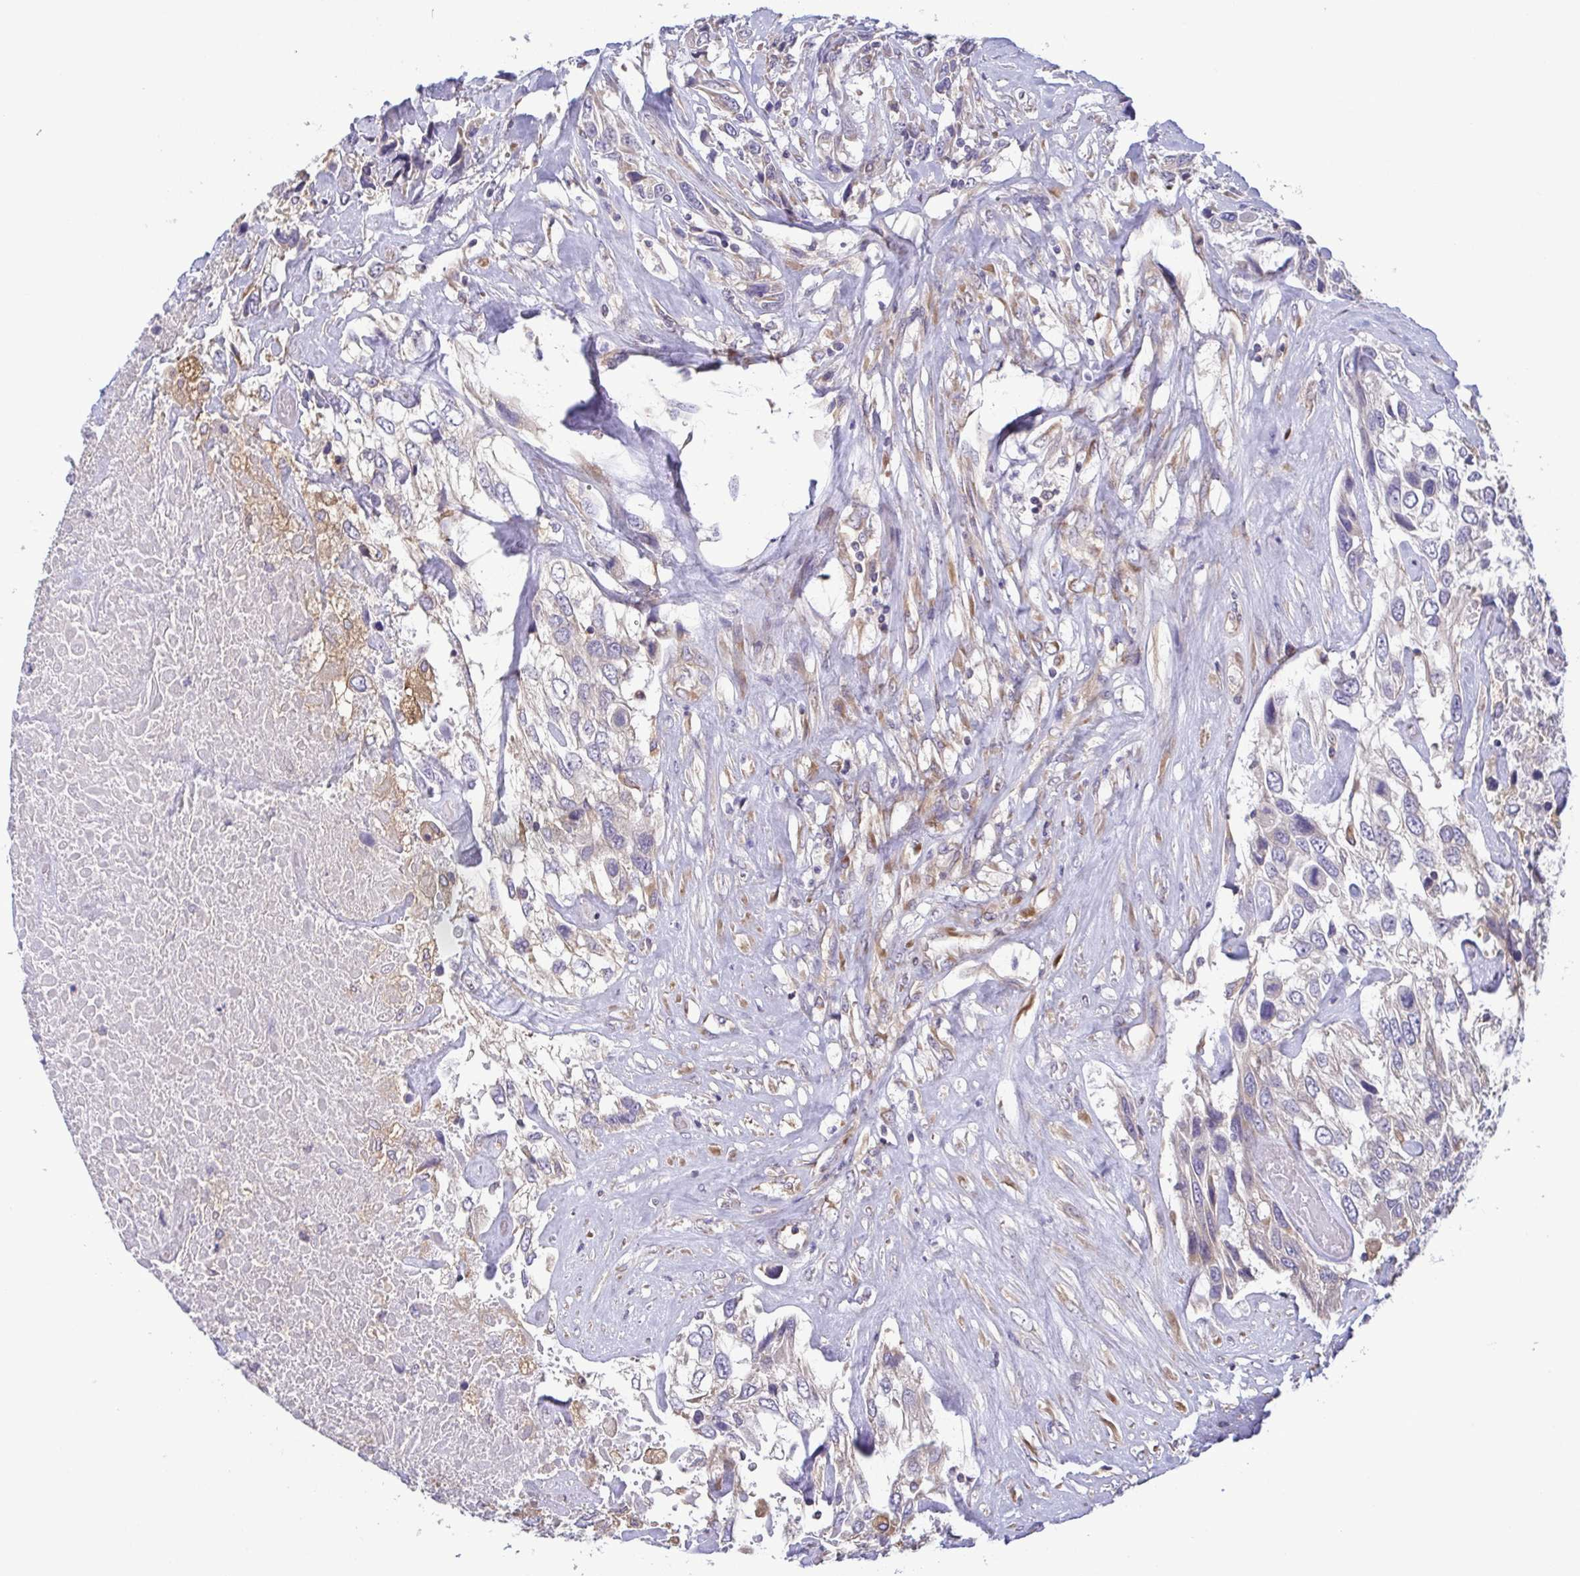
{"staining": {"intensity": "negative", "quantity": "none", "location": "none"}, "tissue": "urothelial cancer", "cell_type": "Tumor cells", "image_type": "cancer", "snomed": [{"axis": "morphology", "description": "Urothelial carcinoma, High grade"}, {"axis": "topography", "description": "Urinary bladder"}], "caption": "Immunohistochemistry (IHC) image of high-grade urothelial carcinoma stained for a protein (brown), which displays no positivity in tumor cells.", "gene": "LMF2", "patient": {"sex": "female", "age": 70}}